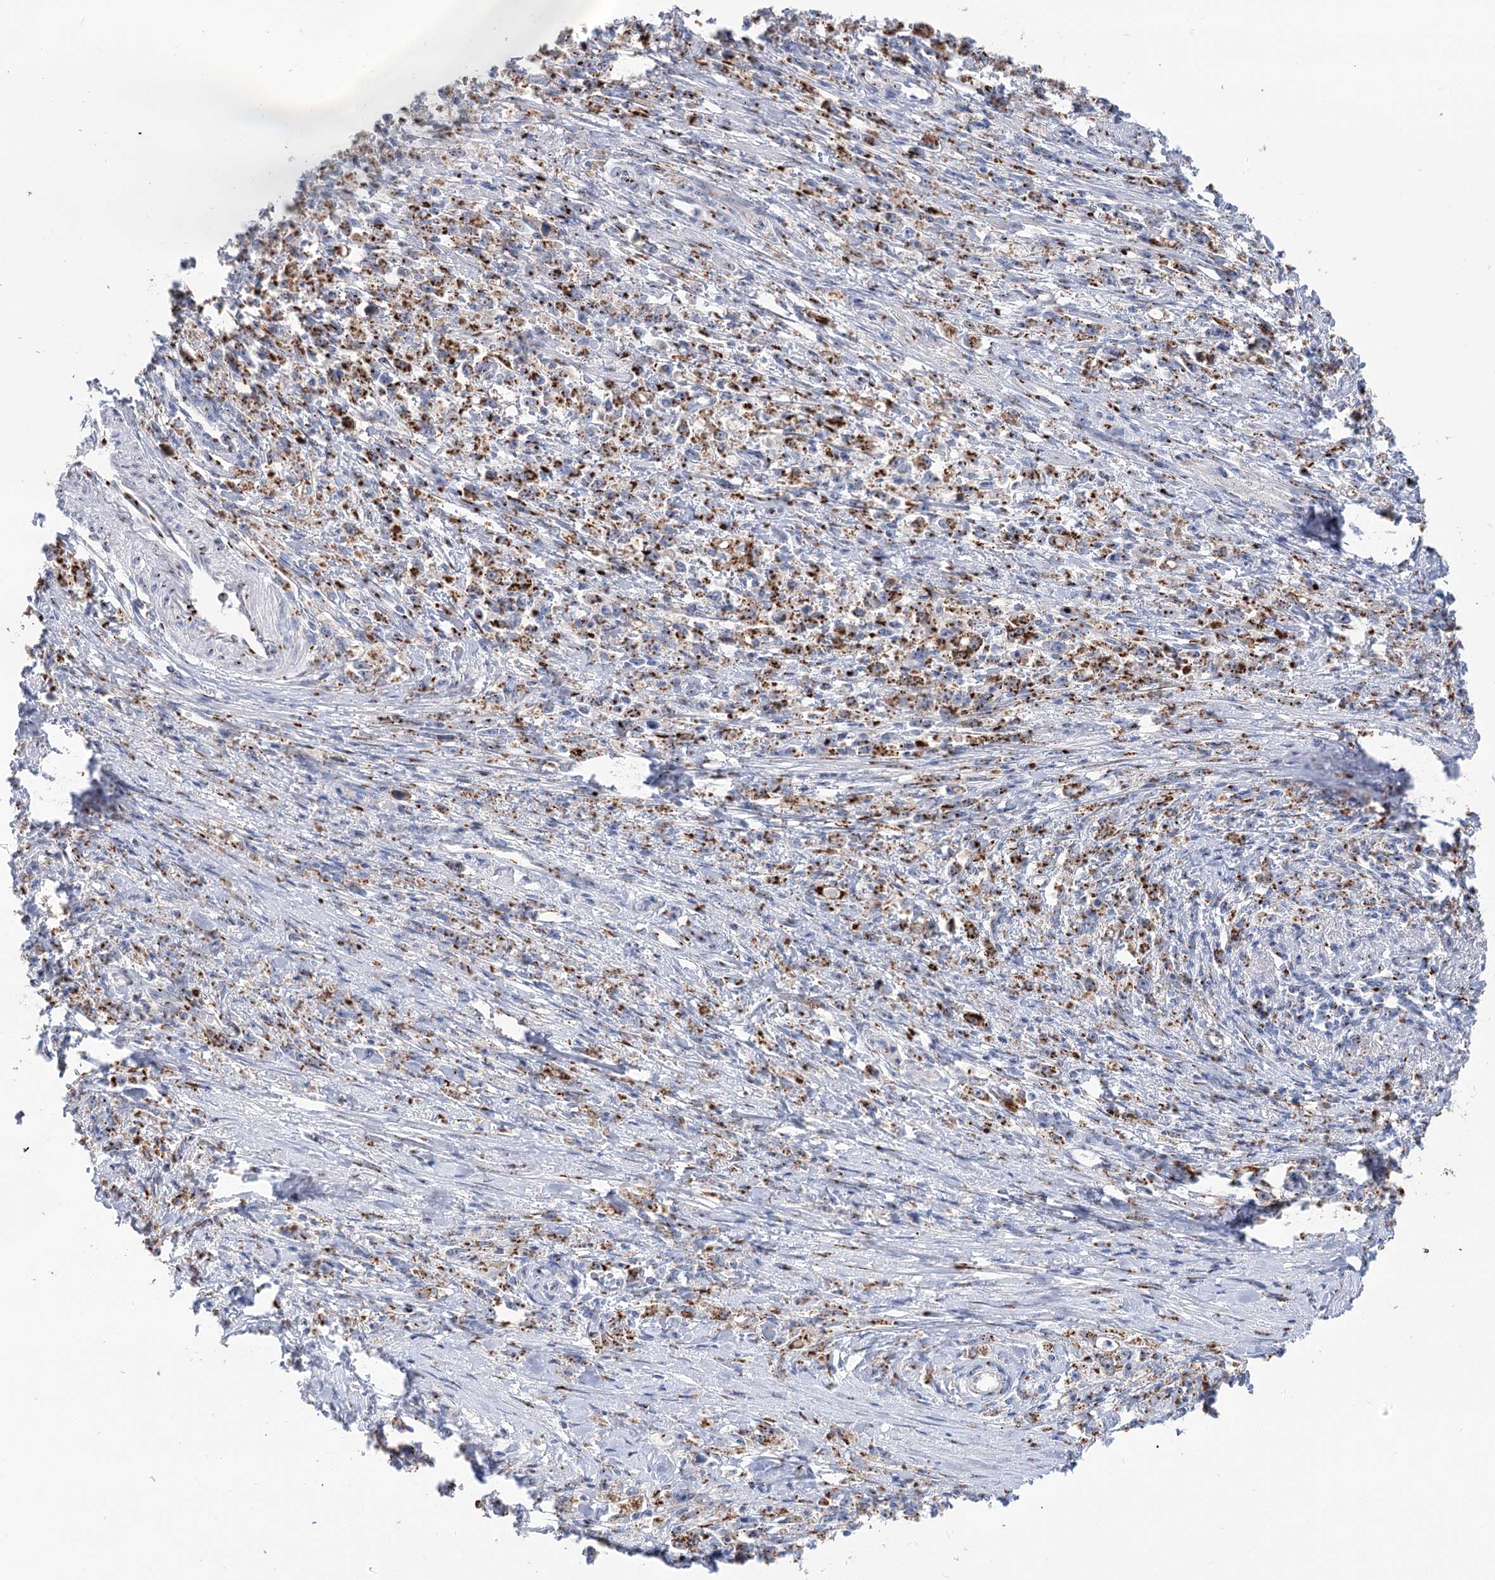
{"staining": {"intensity": "moderate", "quantity": ">75%", "location": "cytoplasmic/membranous"}, "tissue": "stomach cancer", "cell_type": "Tumor cells", "image_type": "cancer", "snomed": [{"axis": "morphology", "description": "Adenocarcinoma, NOS"}, {"axis": "topography", "description": "Stomach"}], "caption": "A medium amount of moderate cytoplasmic/membranous positivity is appreciated in approximately >75% of tumor cells in adenocarcinoma (stomach) tissue. The protein is shown in brown color, while the nuclei are stained blue.", "gene": "TMEM165", "patient": {"sex": "female", "age": 59}}